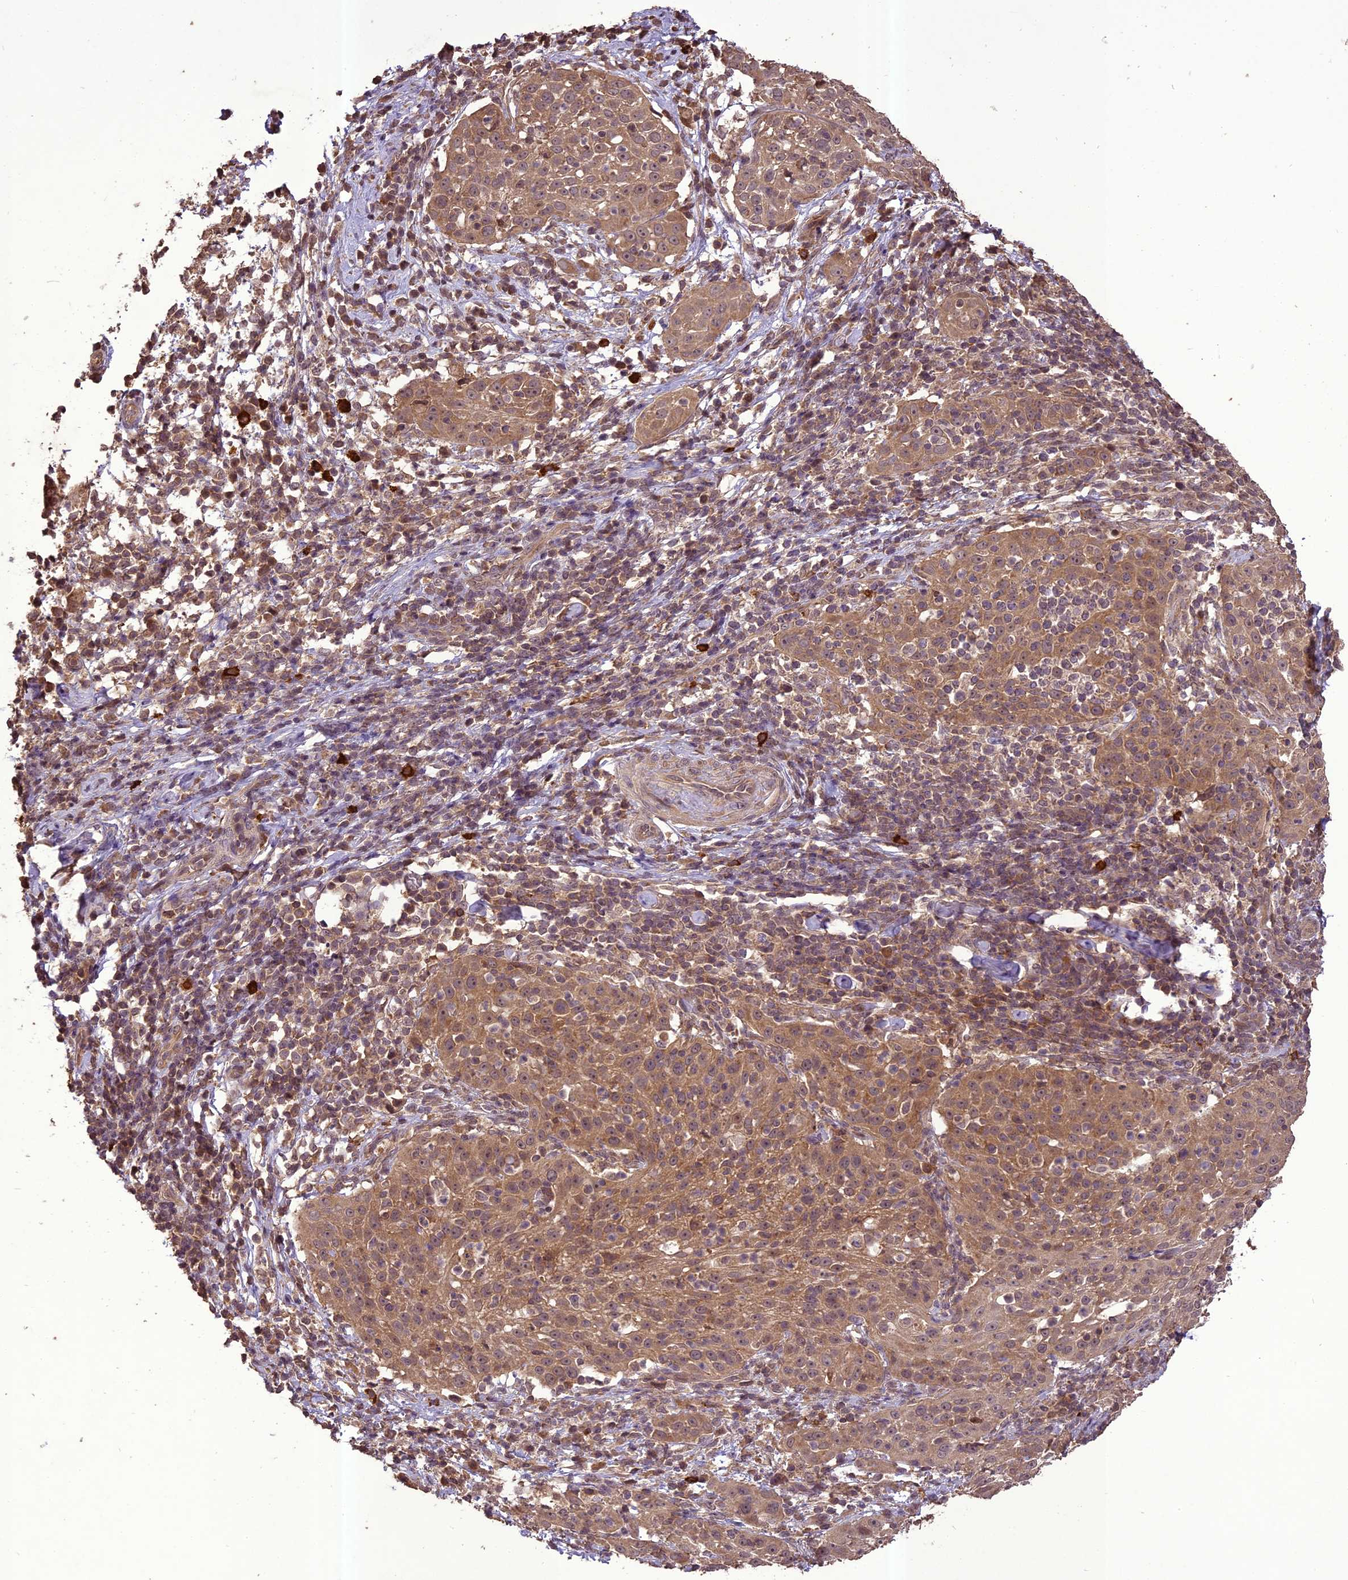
{"staining": {"intensity": "moderate", "quantity": ">75%", "location": "cytoplasmic/membranous"}, "tissue": "cervical cancer", "cell_type": "Tumor cells", "image_type": "cancer", "snomed": [{"axis": "morphology", "description": "Squamous cell carcinoma, NOS"}, {"axis": "topography", "description": "Cervix"}], "caption": "Moderate cytoplasmic/membranous protein positivity is seen in about >75% of tumor cells in cervical cancer.", "gene": "TIGD7", "patient": {"sex": "female", "age": 57}}